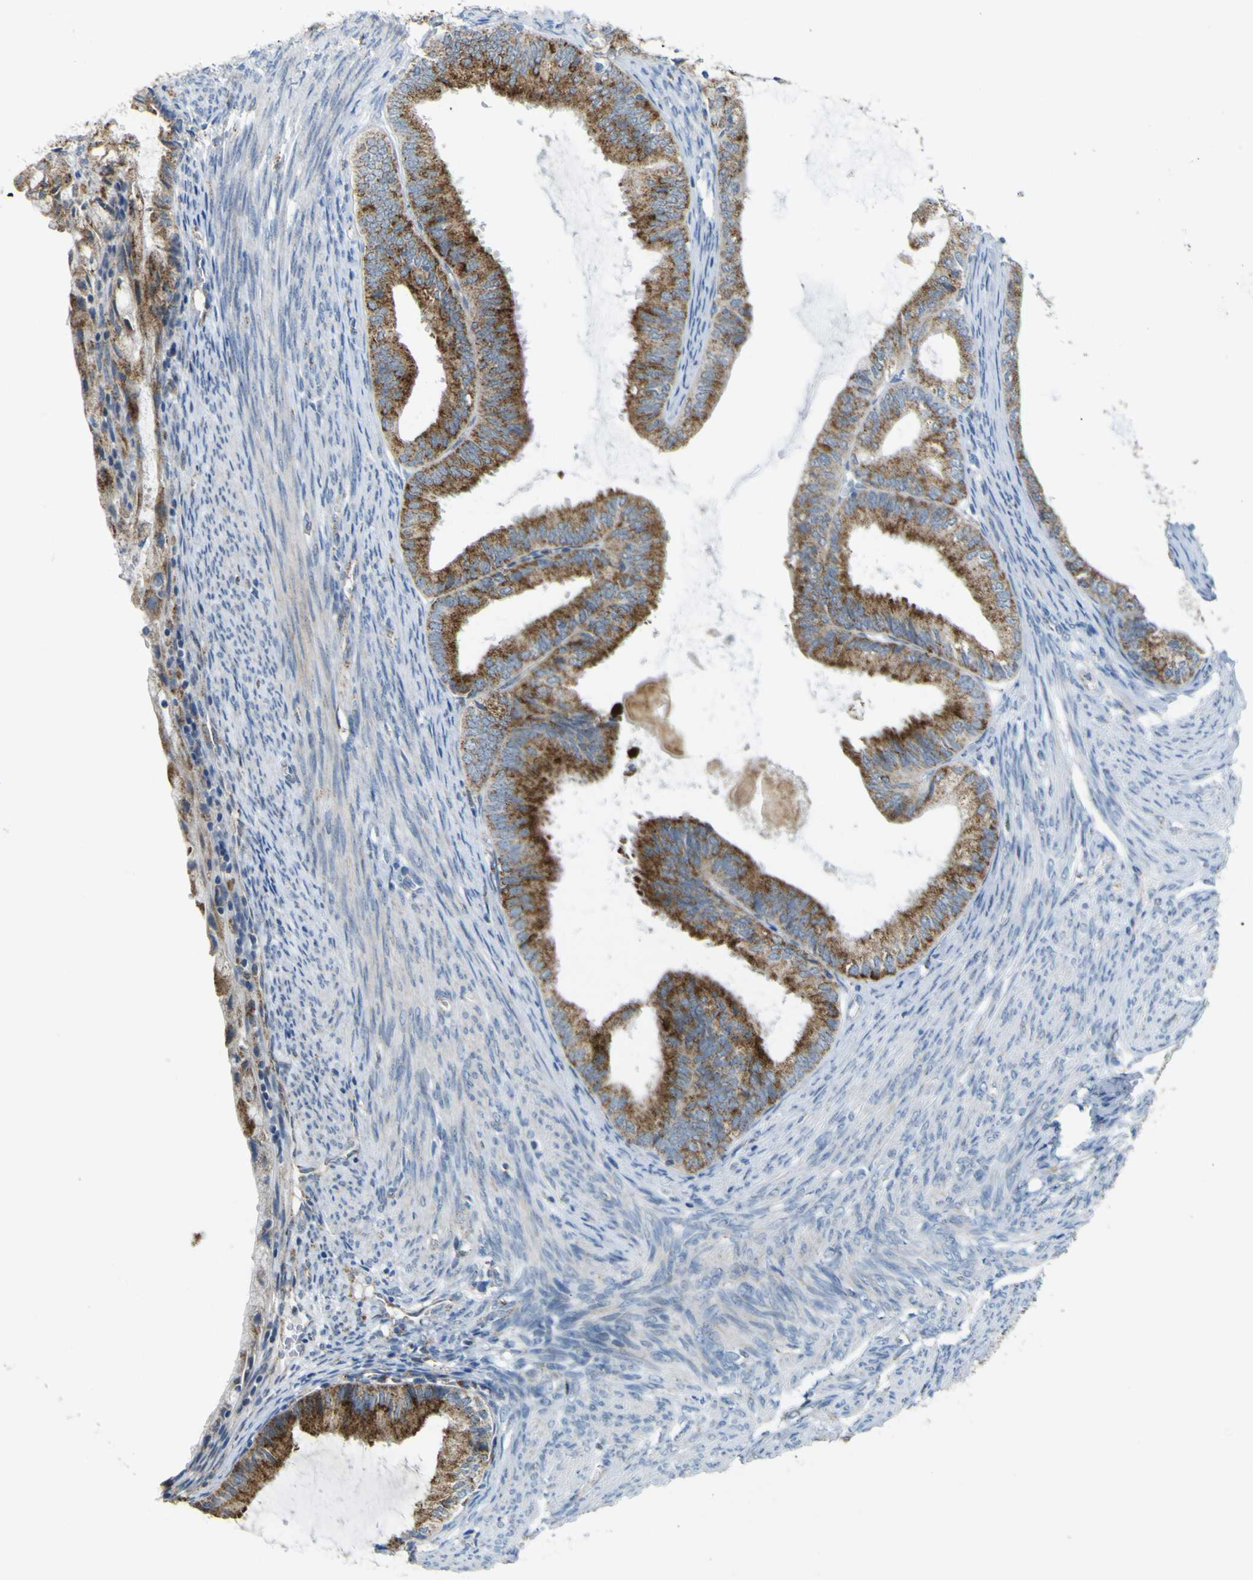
{"staining": {"intensity": "moderate", "quantity": ">75%", "location": "cytoplasmic/membranous"}, "tissue": "endometrial cancer", "cell_type": "Tumor cells", "image_type": "cancer", "snomed": [{"axis": "morphology", "description": "Adenocarcinoma, NOS"}, {"axis": "topography", "description": "Endometrium"}], "caption": "Moderate cytoplasmic/membranous staining for a protein is present in about >75% of tumor cells of endometrial cancer (adenocarcinoma) using immunohistochemistry.", "gene": "ACBD5", "patient": {"sex": "female", "age": 86}}